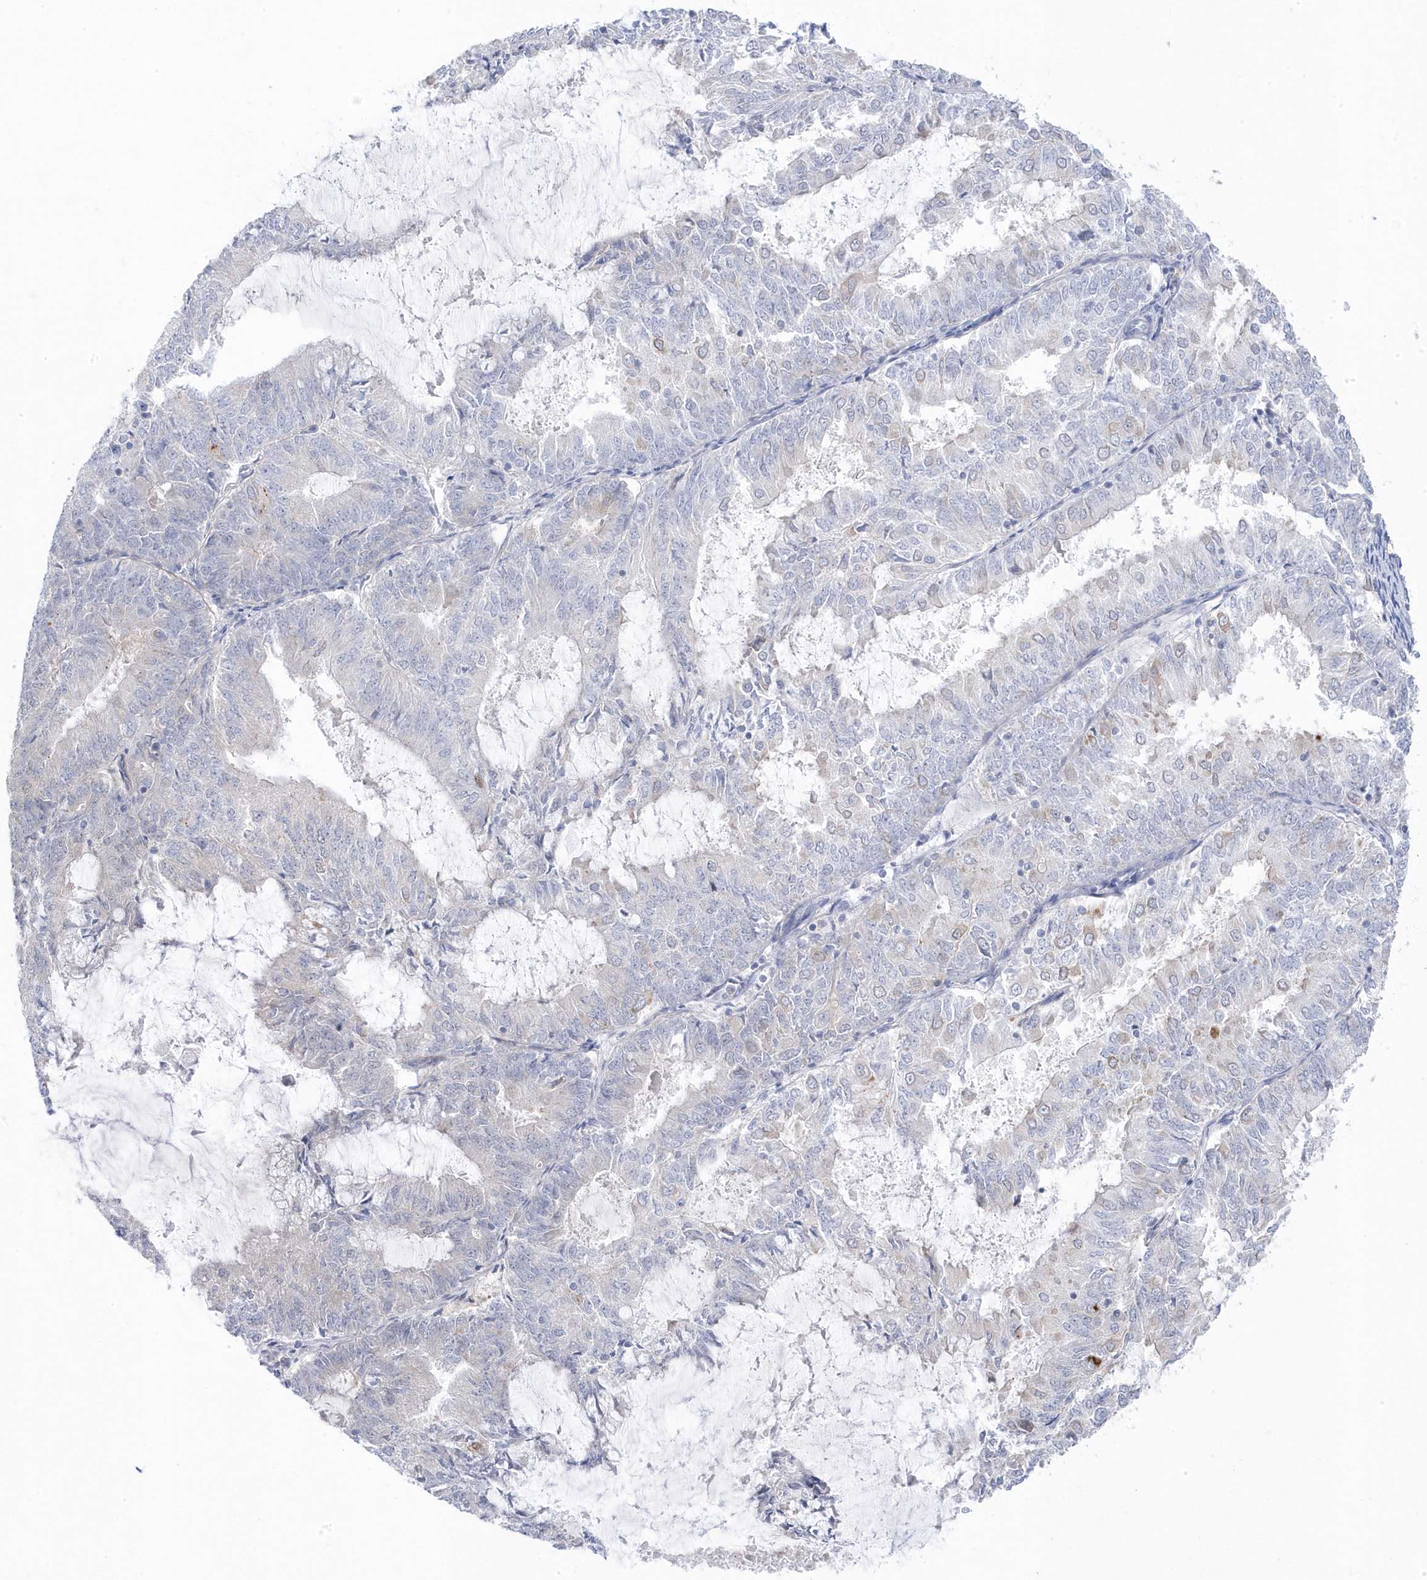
{"staining": {"intensity": "negative", "quantity": "none", "location": "none"}, "tissue": "endometrial cancer", "cell_type": "Tumor cells", "image_type": "cancer", "snomed": [{"axis": "morphology", "description": "Adenocarcinoma, NOS"}, {"axis": "topography", "description": "Endometrium"}], "caption": "Immunohistochemistry (IHC) photomicrograph of endometrial adenocarcinoma stained for a protein (brown), which exhibits no staining in tumor cells.", "gene": "ANAPC1", "patient": {"sex": "female", "age": 57}}